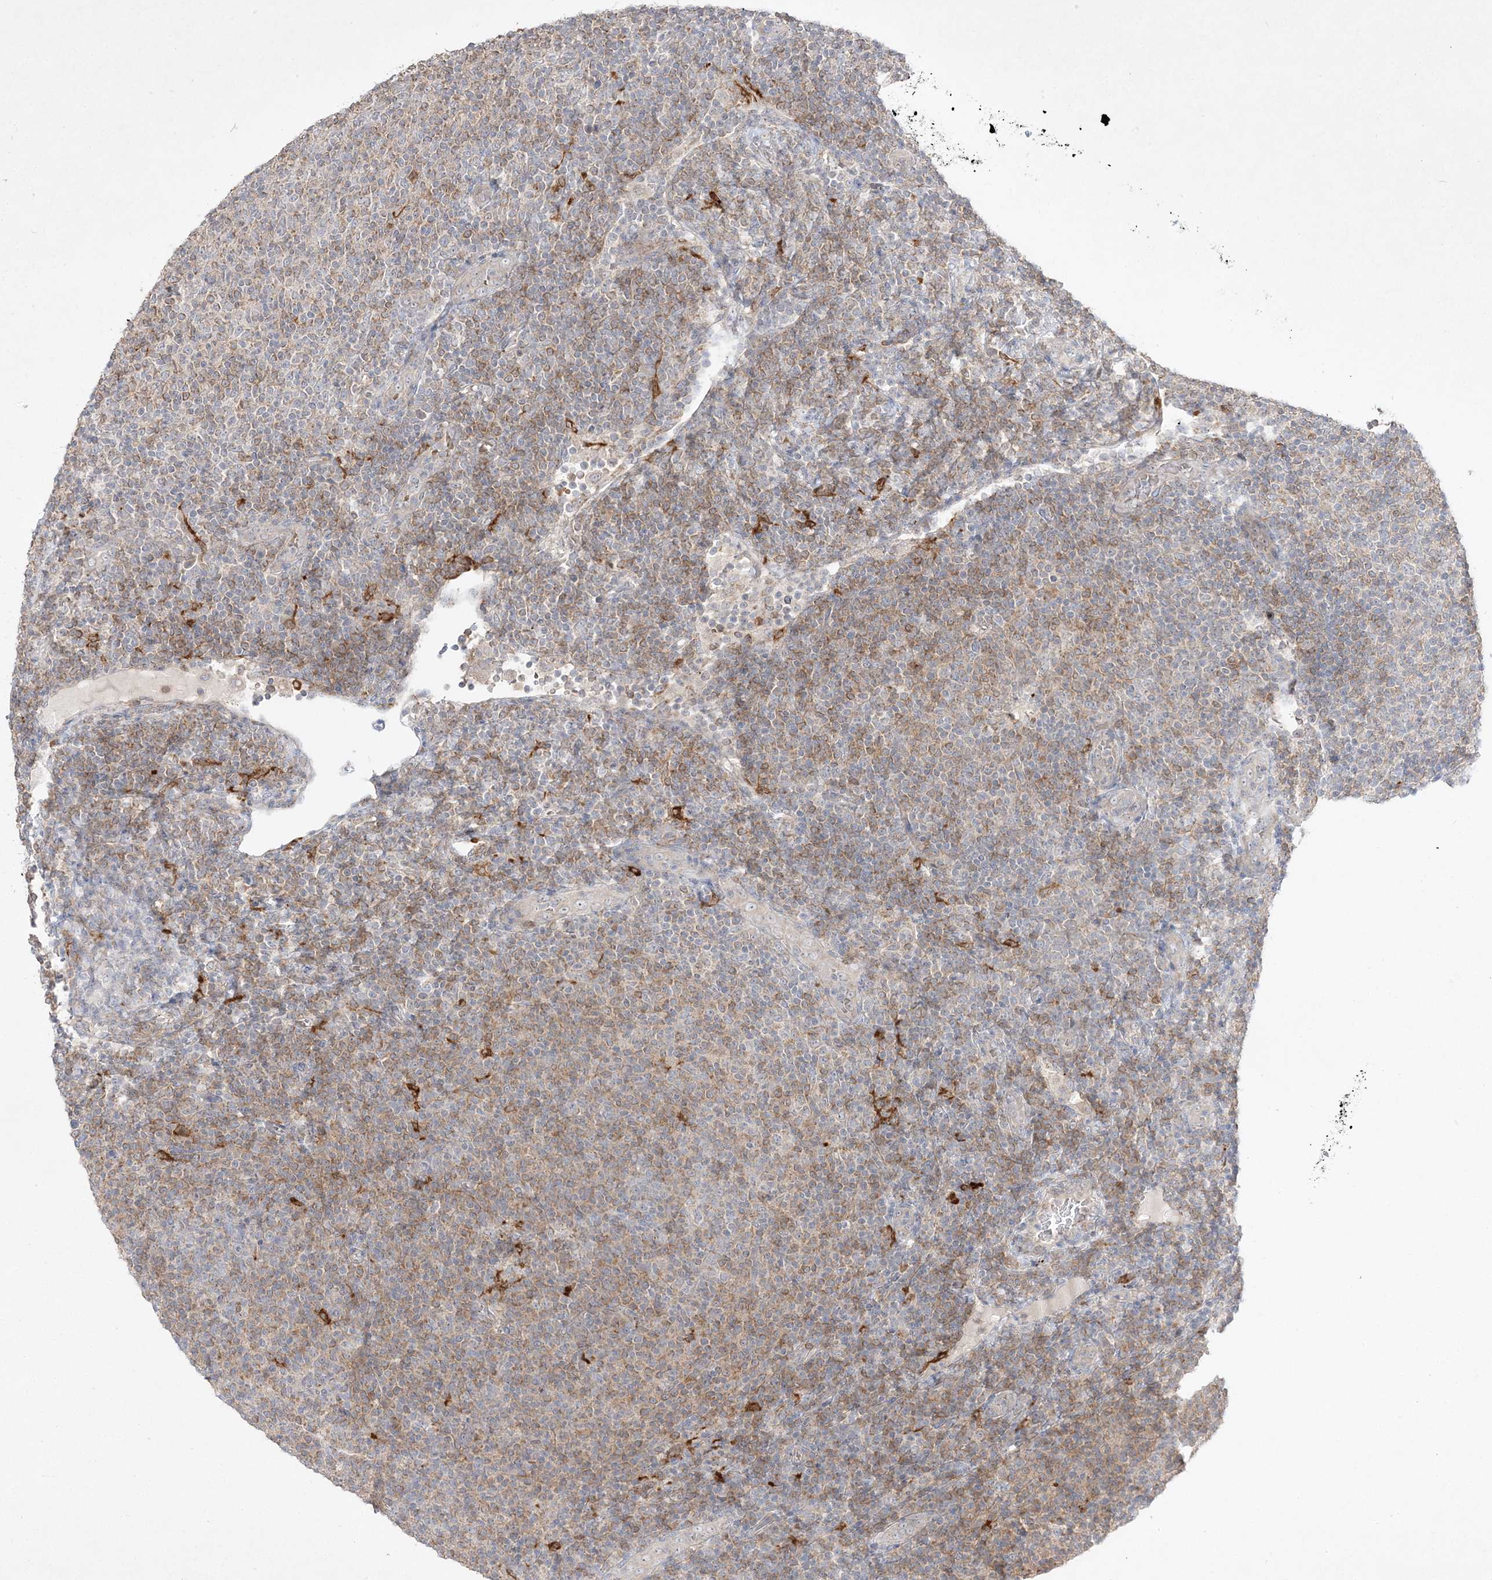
{"staining": {"intensity": "weak", "quantity": "25%-75%", "location": "cytoplasmic/membranous"}, "tissue": "lymphoma", "cell_type": "Tumor cells", "image_type": "cancer", "snomed": [{"axis": "morphology", "description": "Malignant lymphoma, non-Hodgkin's type, Low grade"}, {"axis": "topography", "description": "Lymph node"}], "caption": "Immunohistochemical staining of human lymphoma displays weak cytoplasmic/membranous protein expression in approximately 25%-75% of tumor cells.", "gene": "CLNK", "patient": {"sex": "male", "age": 66}}